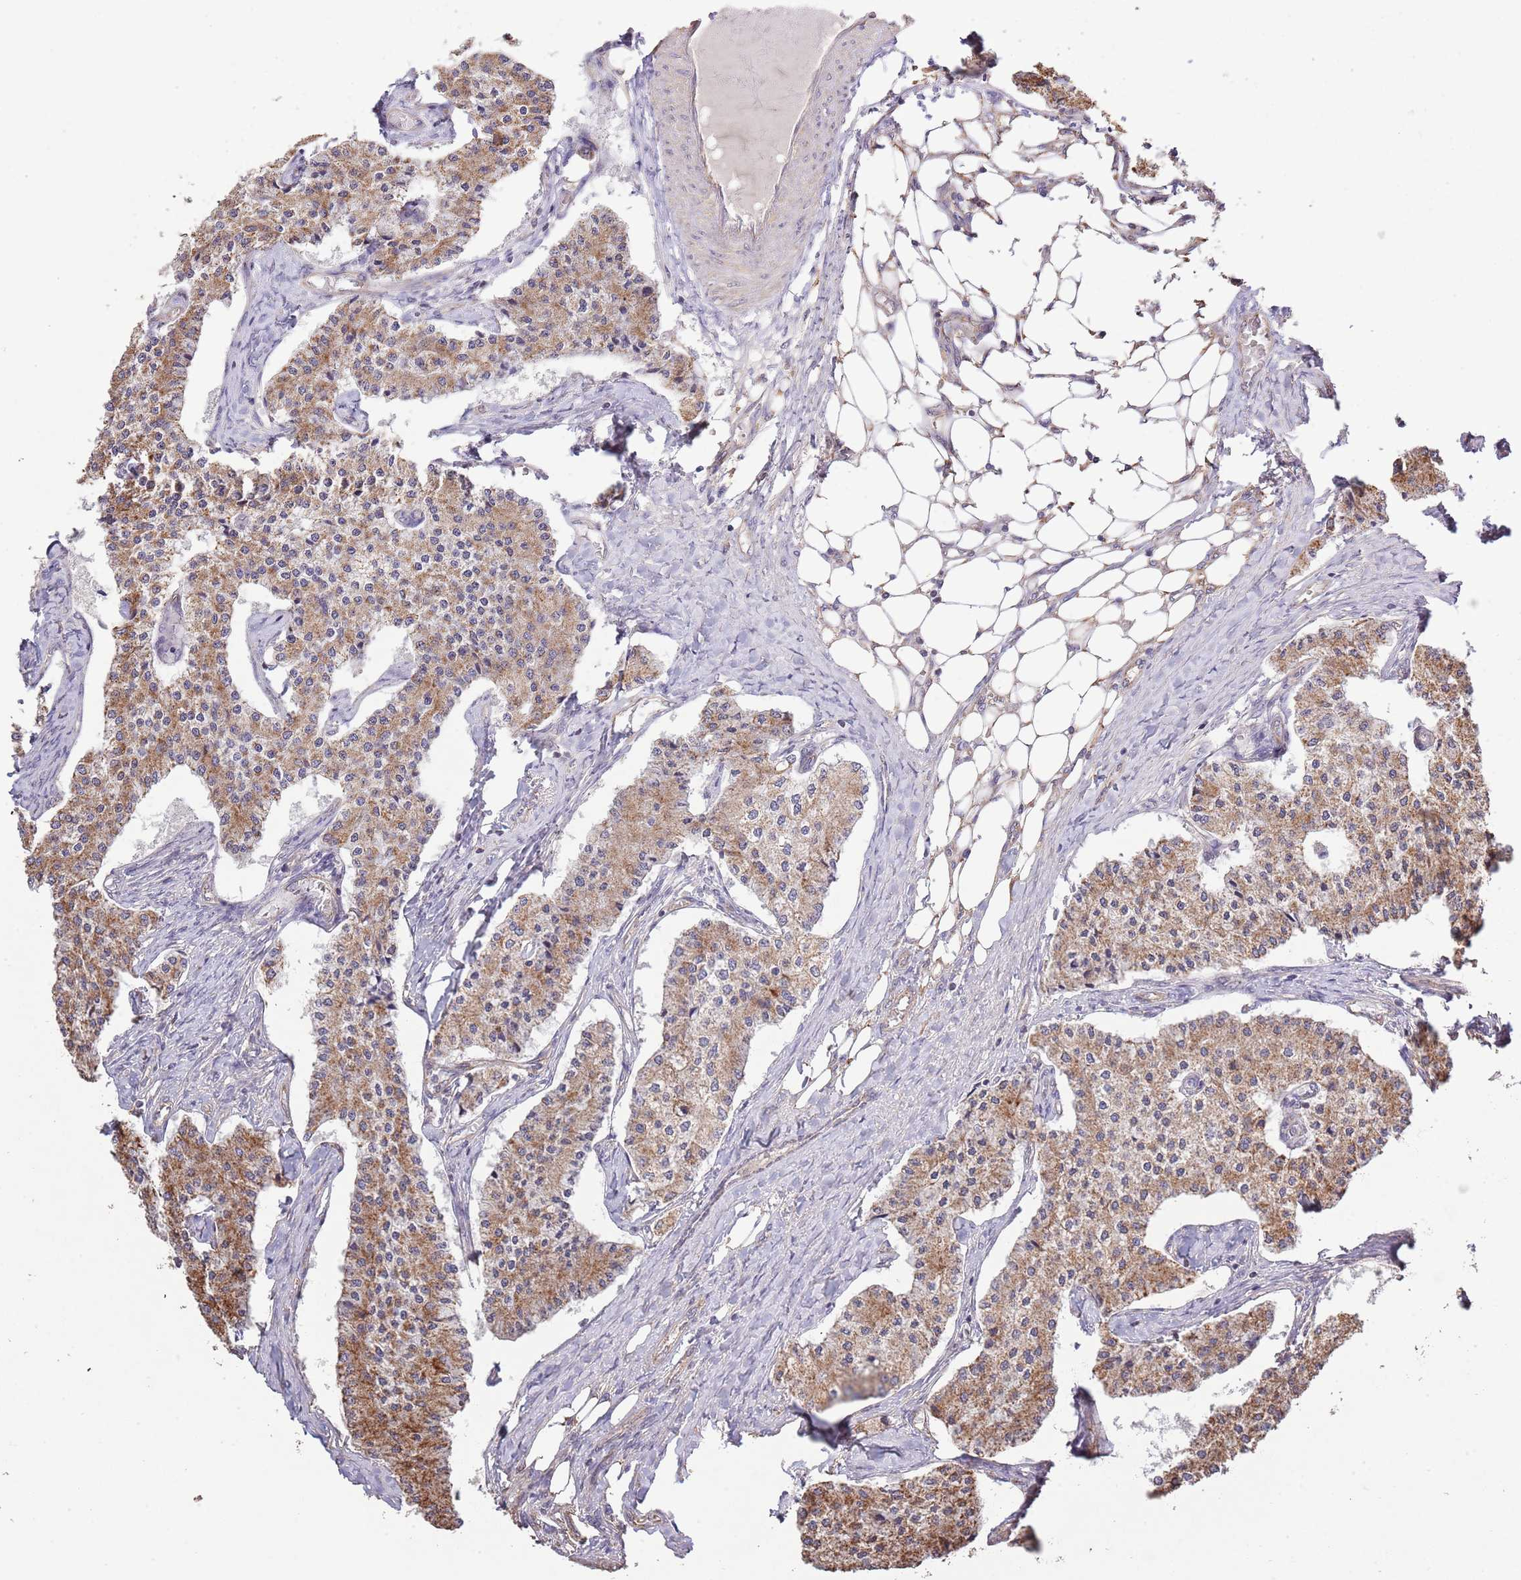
{"staining": {"intensity": "moderate", "quantity": ">75%", "location": "cytoplasmic/membranous"}, "tissue": "carcinoid", "cell_type": "Tumor cells", "image_type": "cancer", "snomed": [{"axis": "morphology", "description": "Carcinoid, malignant, NOS"}, {"axis": "topography", "description": "Colon"}], "caption": "This photomicrograph reveals IHC staining of carcinoid (malignant), with medium moderate cytoplasmic/membranous expression in about >75% of tumor cells.", "gene": "IVD", "patient": {"sex": "female", "age": 52}}